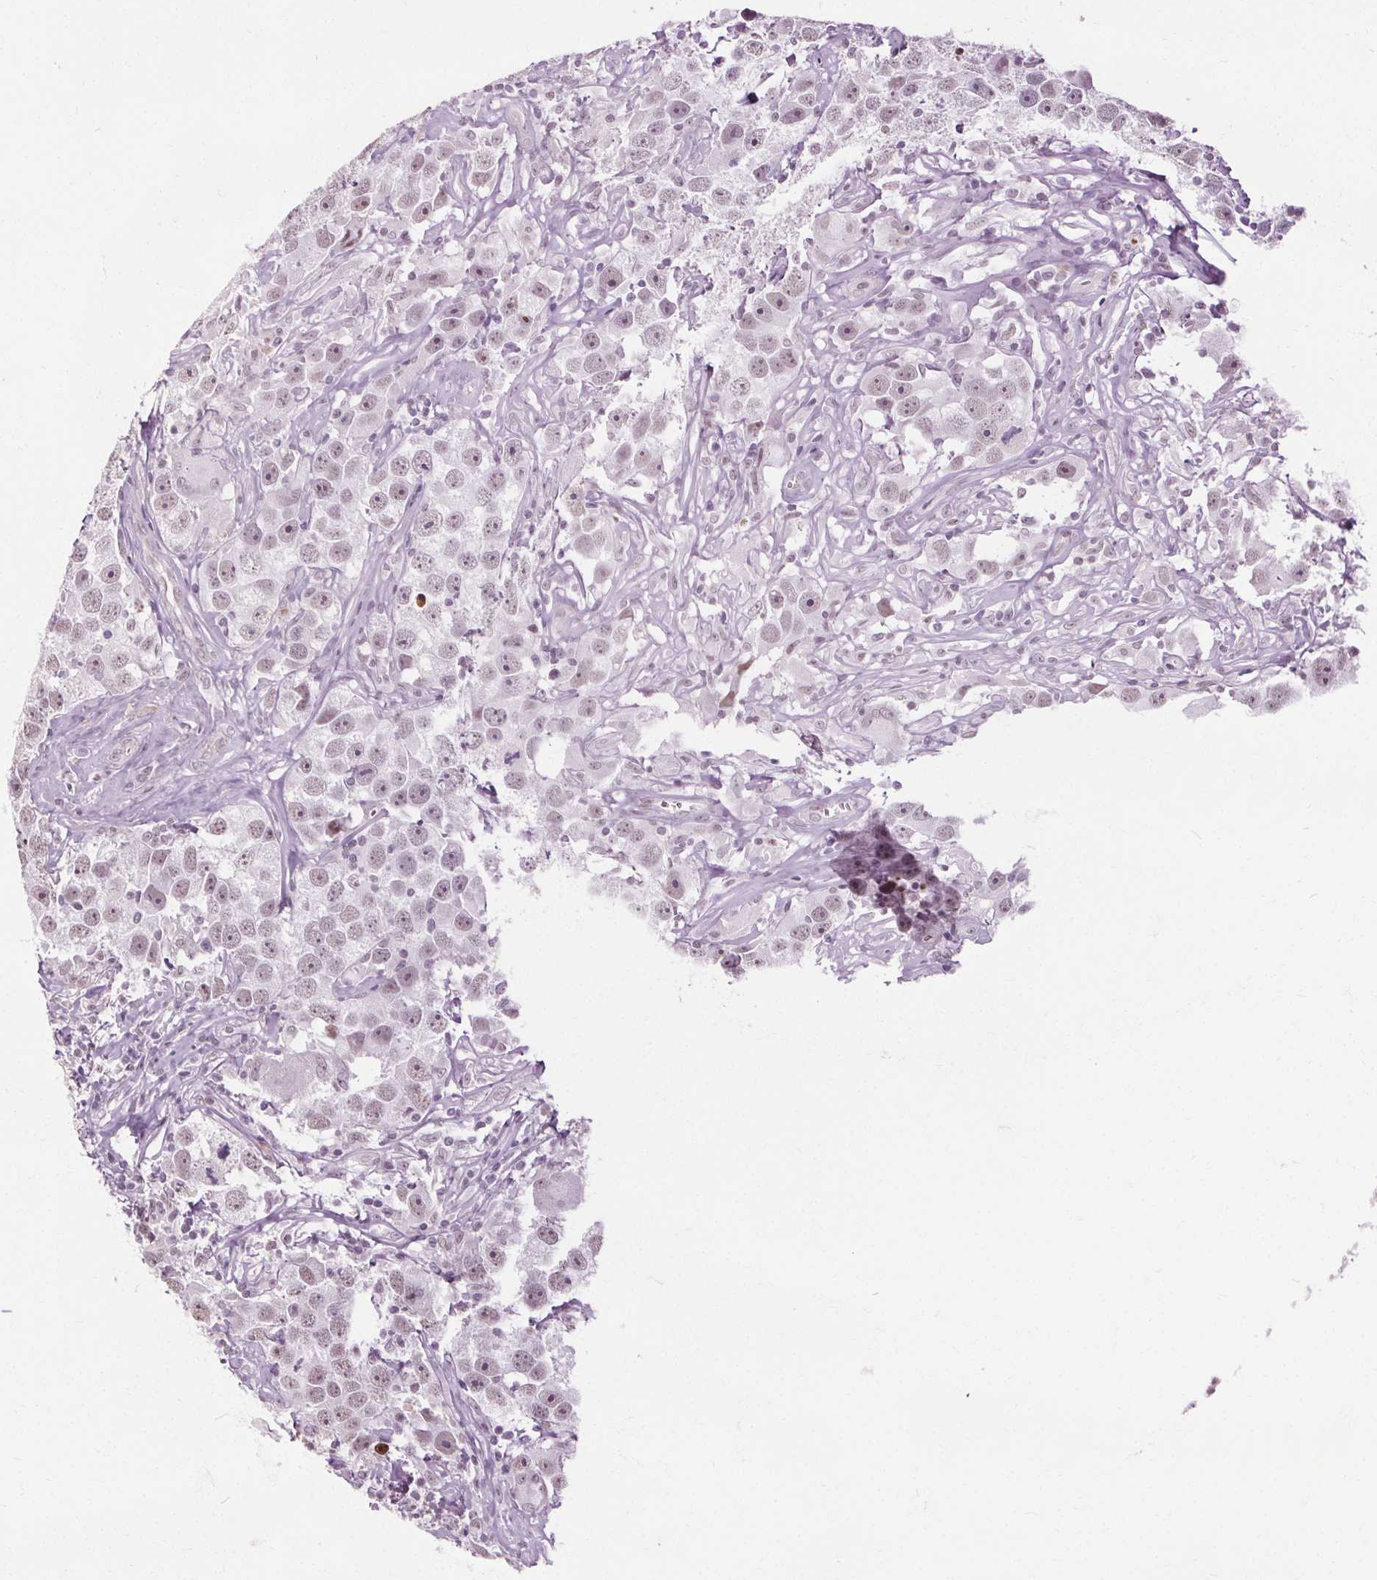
{"staining": {"intensity": "weak", "quantity": "<25%", "location": "nuclear"}, "tissue": "testis cancer", "cell_type": "Tumor cells", "image_type": "cancer", "snomed": [{"axis": "morphology", "description": "Seminoma, NOS"}, {"axis": "topography", "description": "Testis"}], "caption": "This is an immunohistochemistry photomicrograph of human seminoma (testis). There is no expression in tumor cells.", "gene": "CEBPA", "patient": {"sex": "male", "age": 49}}